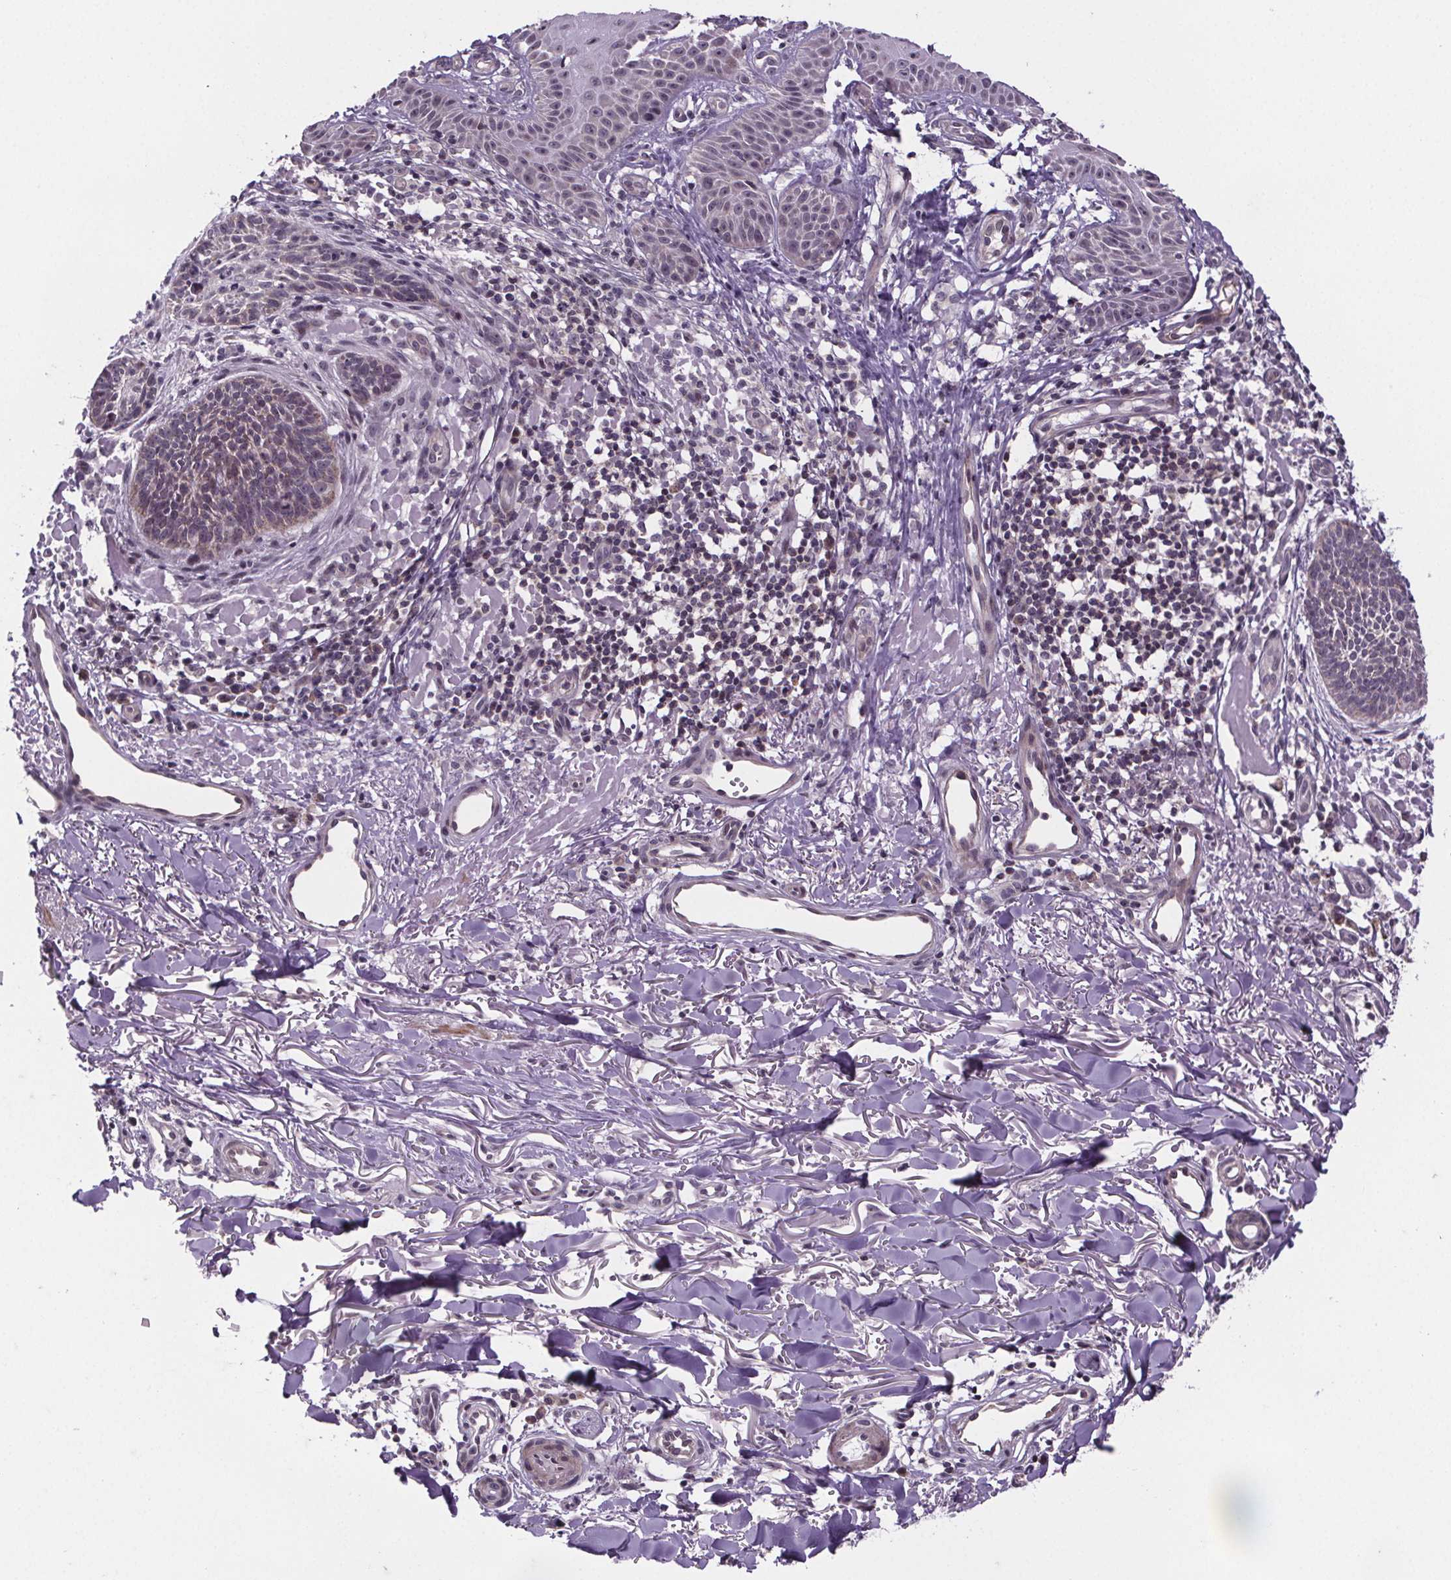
{"staining": {"intensity": "negative", "quantity": "none", "location": "none"}, "tissue": "skin cancer", "cell_type": "Tumor cells", "image_type": "cancer", "snomed": [{"axis": "morphology", "description": "Basal cell carcinoma"}, {"axis": "topography", "description": "Skin"}], "caption": "Immunohistochemistry of basal cell carcinoma (skin) exhibits no positivity in tumor cells. (DAB immunohistochemistry (IHC), high magnification).", "gene": "TTC12", "patient": {"sex": "male", "age": 88}}